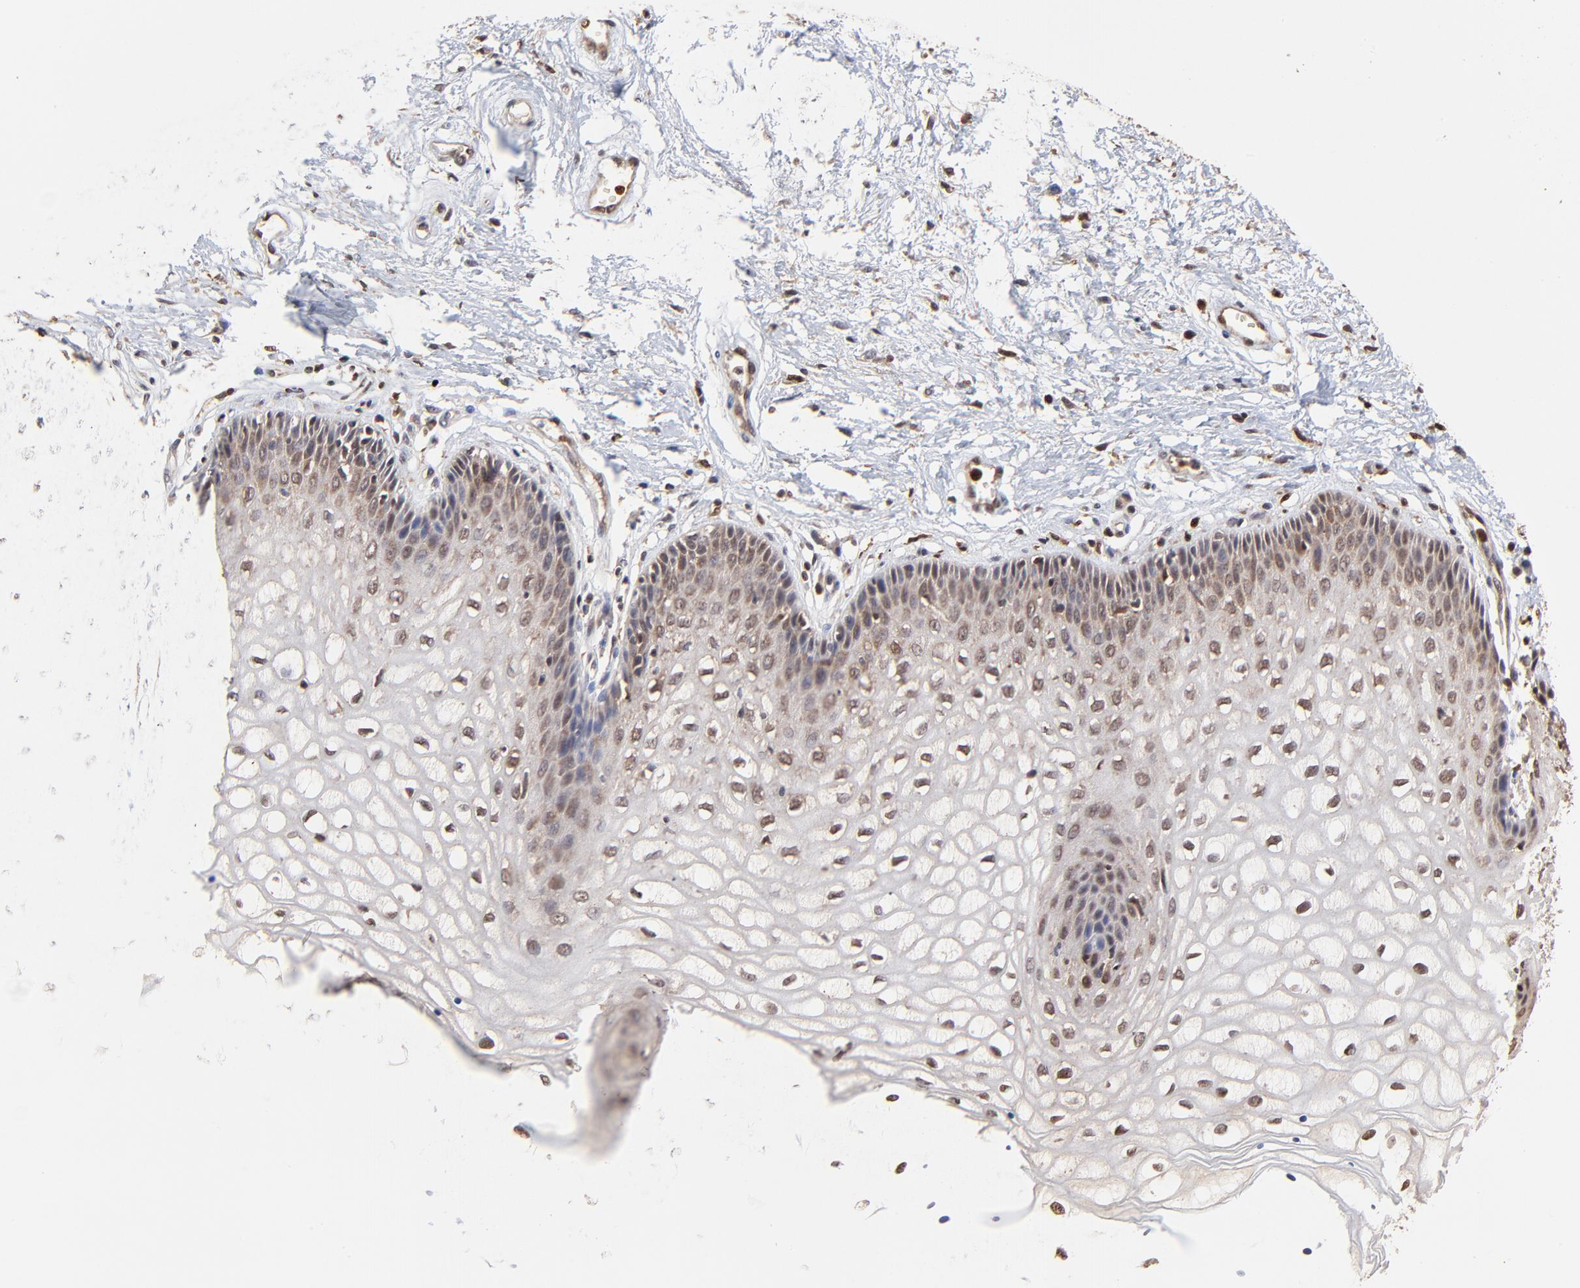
{"staining": {"intensity": "weak", "quantity": ">75%", "location": "nuclear"}, "tissue": "vagina", "cell_type": "Squamous epithelial cells", "image_type": "normal", "snomed": [{"axis": "morphology", "description": "Normal tissue, NOS"}, {"axis": "topography", "description": "Vagina"}], "caption": "Human vagina stained with a brown dye displays weak nuclear positive expression in about >75% of squamous epithelial cells.", "gene": "CASP1", "patient": {"sex": "female", "age": 34}}